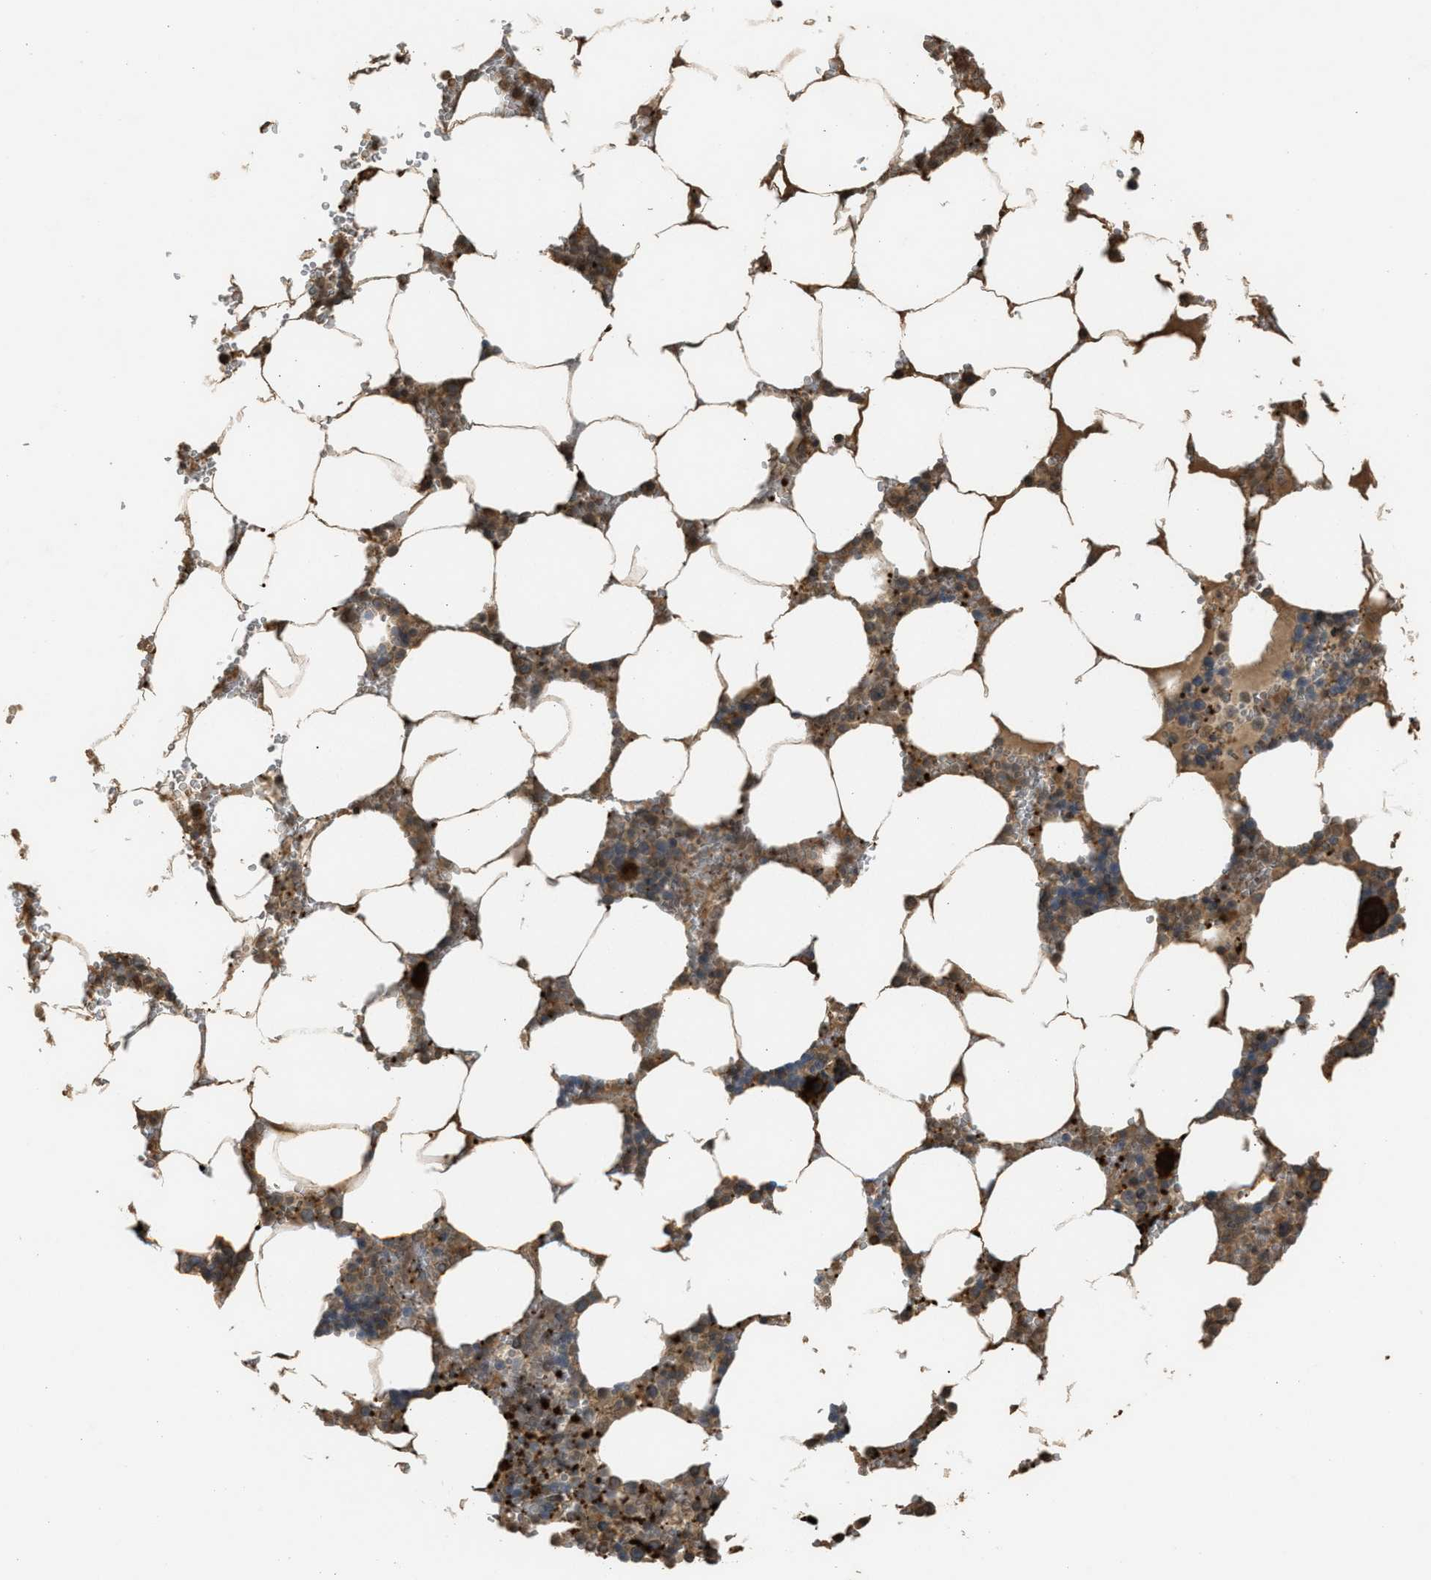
{"staining": {"intensity": "moderate", "quantity": "25%-75%", "location": "cytoplasmic/membranous"}, "tissue": "bone marrow", "cell_type": "Hematopoietic cells", "image_type": "normal", "snomed": [{"axis": "morphology", "description": "Normal tissue, NOS"}, {"axis": "topography", "description": "Bone marrow"}], "caption": "Hematopoietic cells show medium levels of moderate cytoplasmic/membranous expression in about 25%-75% of cells in unremarkable human bone marrow.", "gene": "ARHGDIA", "patient": {"sex": "male", "age": 70}}